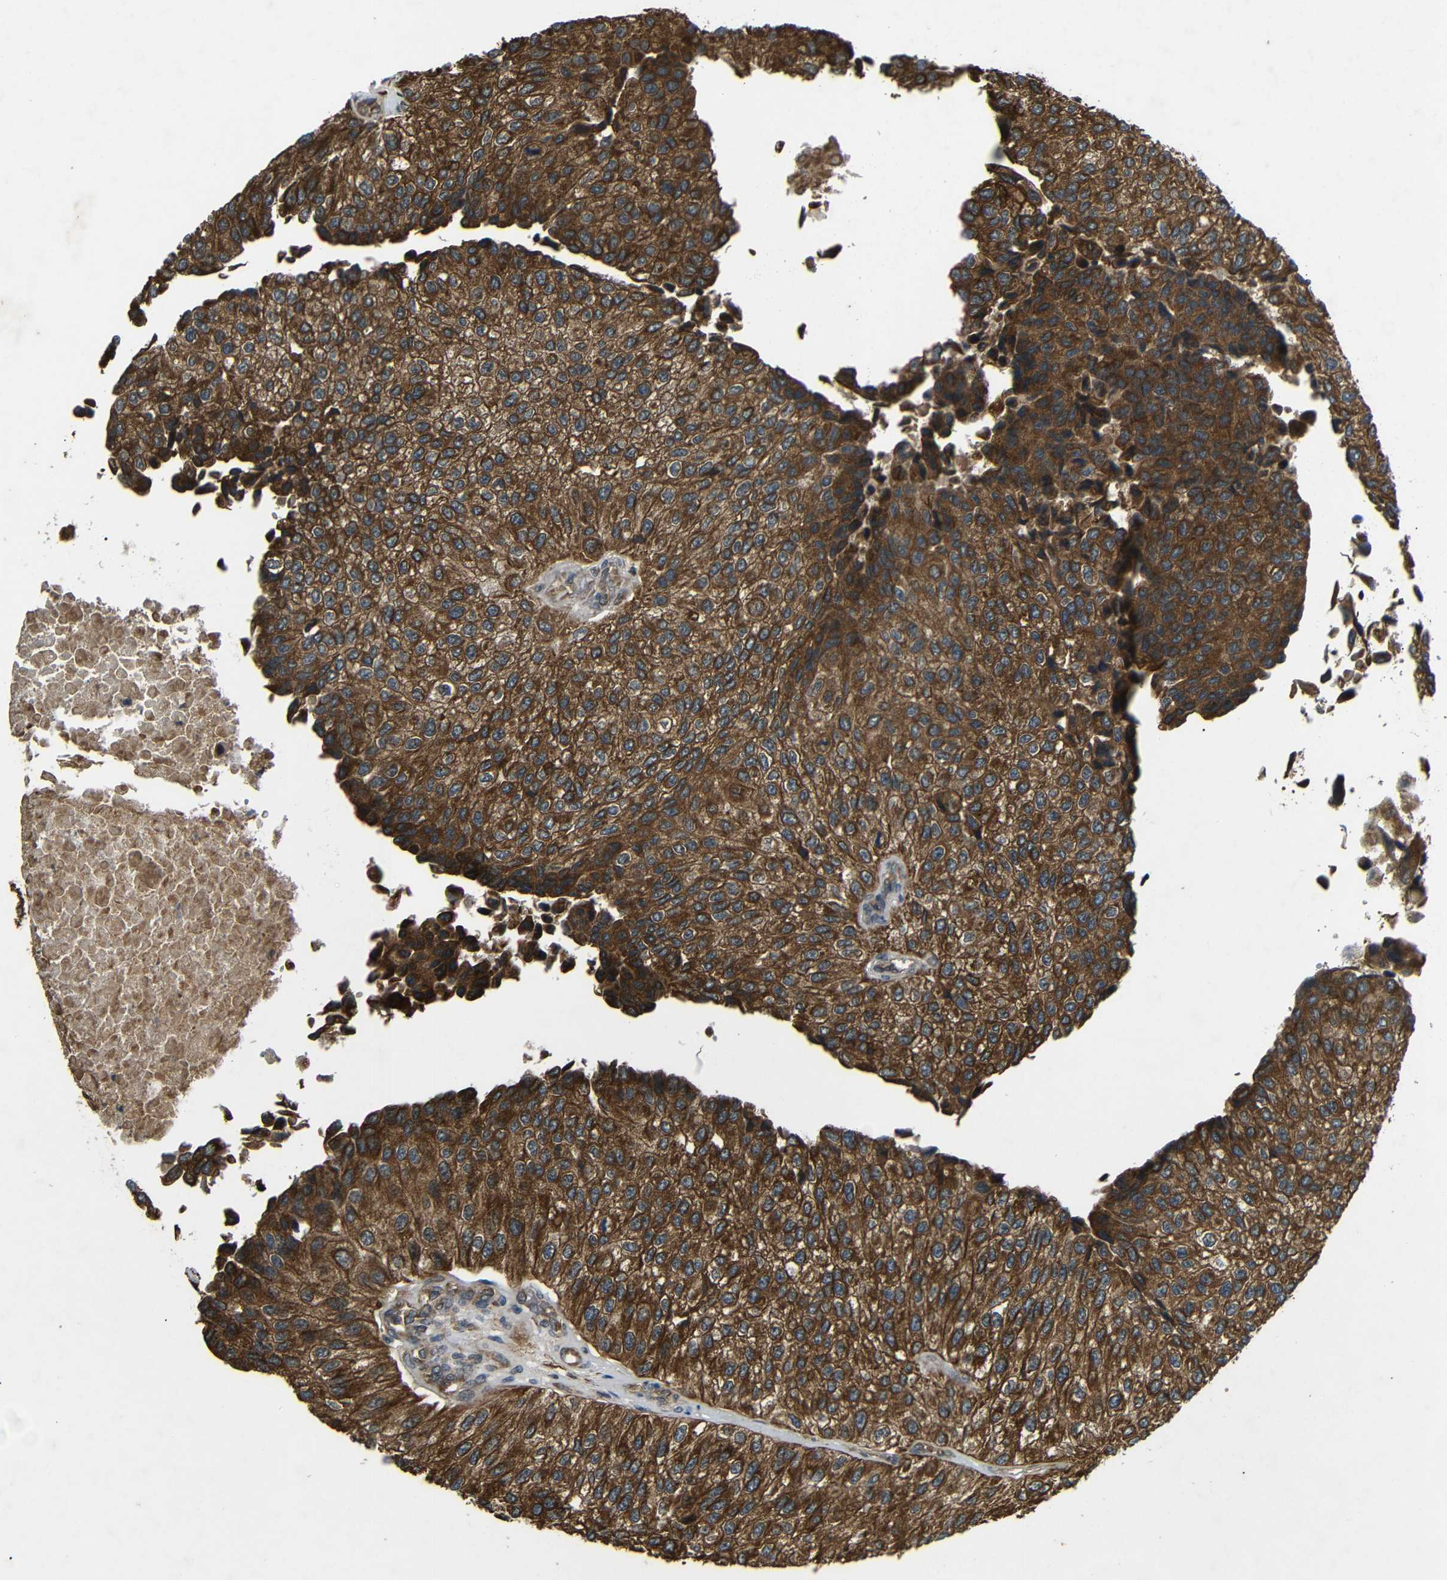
{"staining": {"intensity": "strong", "quantity": ">75%", "location": "cytoplasmic/membranous"}, "tissue": "urothelial cancer", "cell_type": "Tumor cells", "image_type": "cancer", "snomed": [{"axis": "morphology", "description": "Urothelial carcinoma, High grade"}, {"axis": "topography", "description": "Kidney"}, {"axis": "topography", "description": "Urinary bladder"}], "caption": "Urothelial cancer was stained to show a protein in brown. There is high levels of strong cytoplasmic/membranous expression in approximately >75% of tumor cells.", "gene": "TRPC1", "patient": {"sex": "male", "age": 77}}